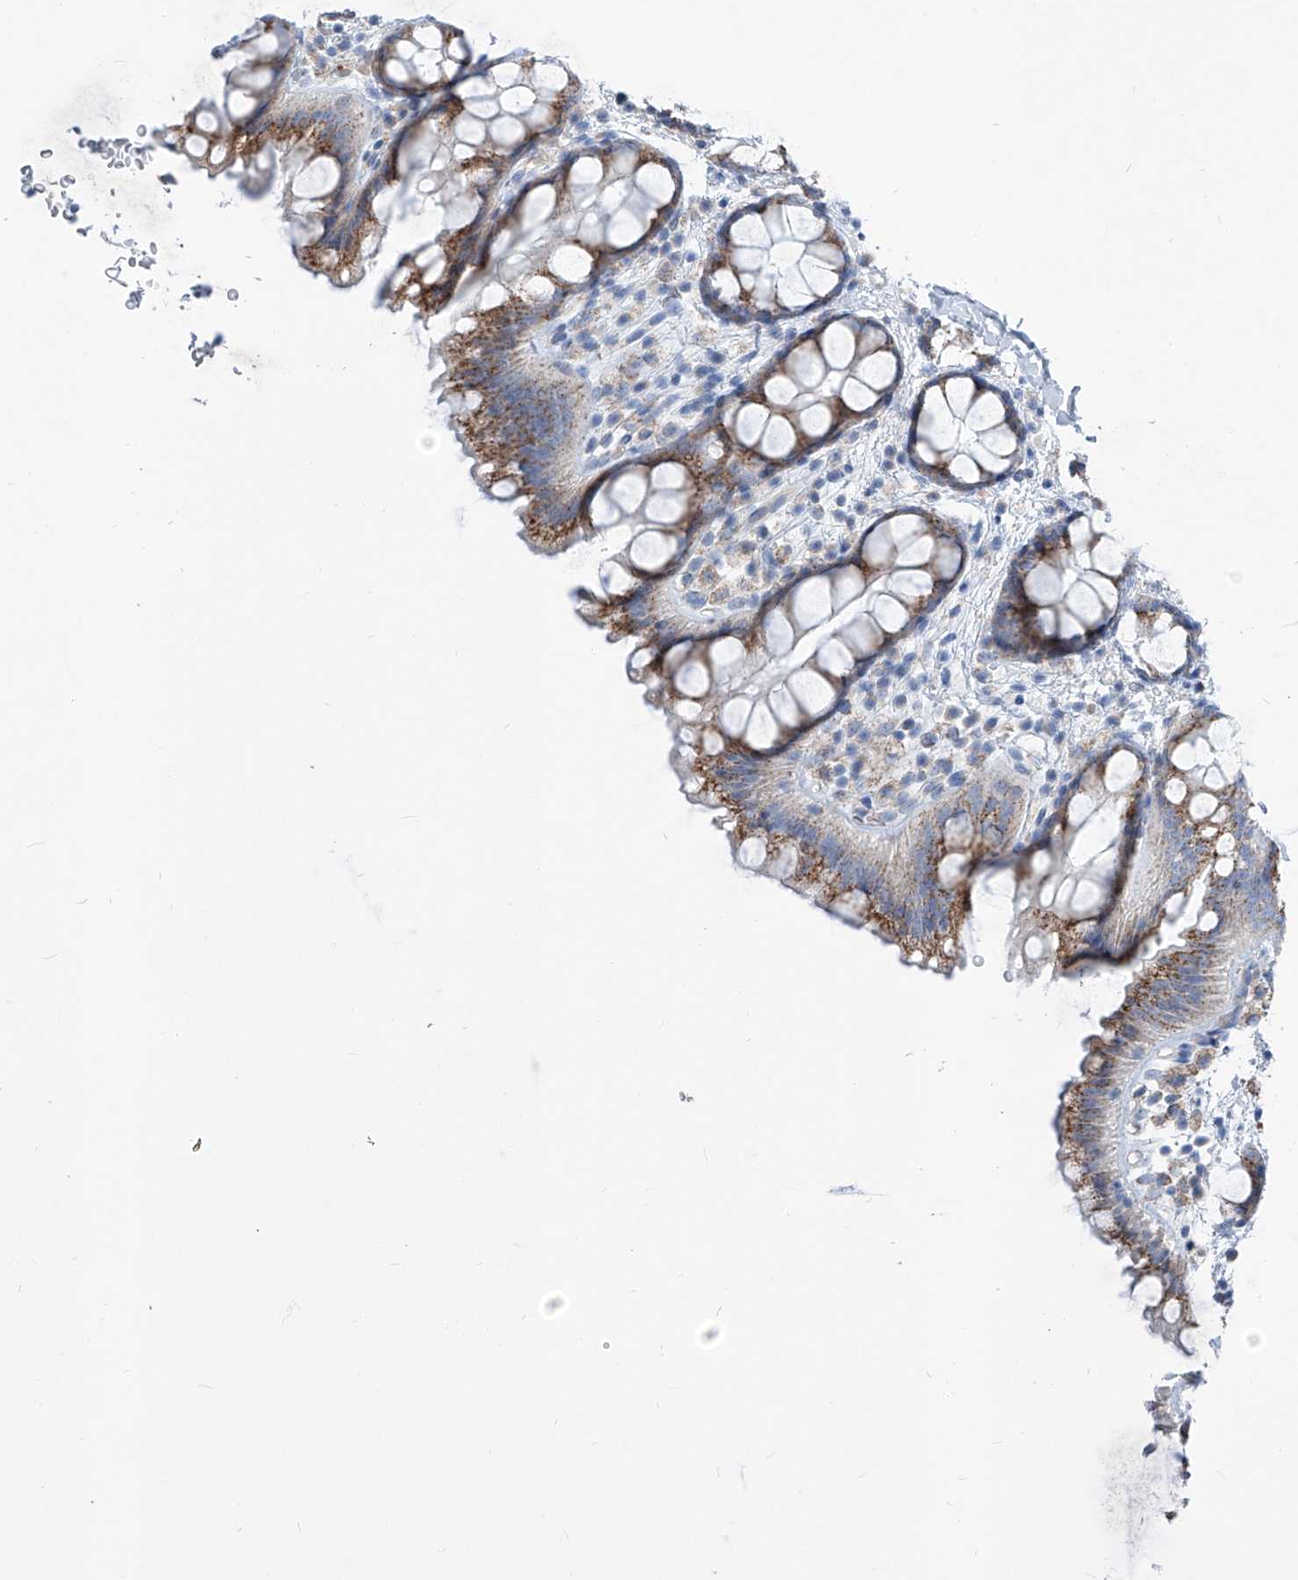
{"staining": {"intensity": "moderate", "quantity": ">75%", "location": "cytoplasmic/membranous"}, "tissue": "rectum", "cell_type": "Glandular cells", "image_type": "normal", "snomed": [{"axis": "morphology", "description": "Normal tissue, NOS"}, {"axis": "topography", "description": "Rectum"}], "caption": "Immunohistochemistry (DAB (3,3'-diaminobenzidine)) staining of benign human rectum displays moderate cytoplasmic/membranous protein expression in approximately >75% of glandular cells. The staining is performed using DAB (3,3'-diaminobenzidine) brown chromogen to label protein expression. The nuclei are counter-stained blue using hematoxylin.", "gene": "AGPS", "patient": {"sex": "female", "age": 65}}